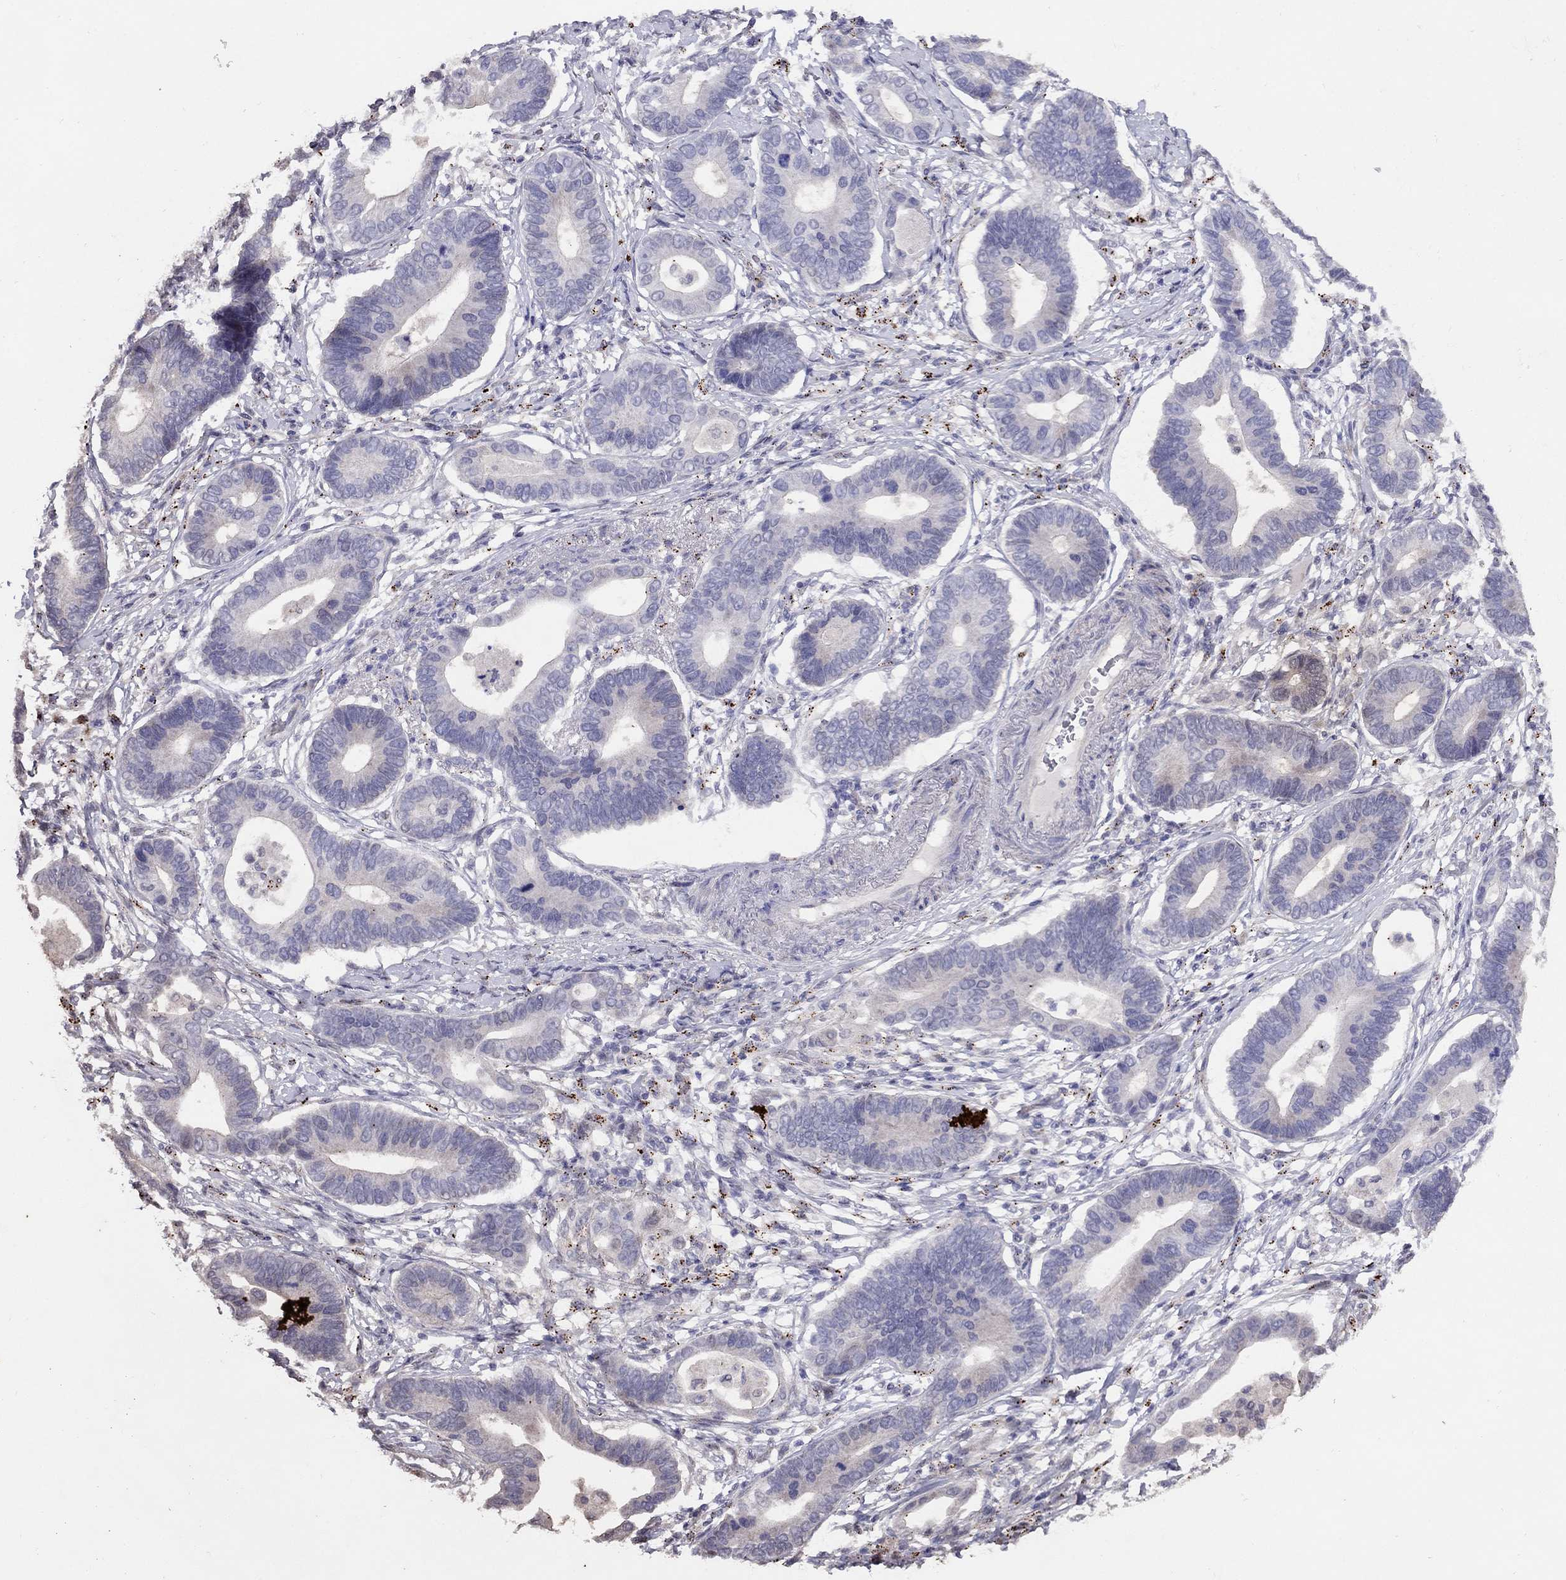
{"staining": {"intensity": "negative", "quantity": "none", "location": "none"}, "tissue": "stomach cancer", "cell_type": "Tumor cells", "image_type": "cancer", "snomed": [{"axis": "morphology", "description": "Adenocarcinoma, NOS"}, {"axis": "topography", "description": "Stomach"}], "caption": "The micrograph displays no significant staining in tumor cells of adenocarcinoma (stomach). (DAB immunohistochemistry visualized using brightfield microscopy, high magnification).", "gene": "MAGEB4", "patient": {"sex": "male", "age": 84}}